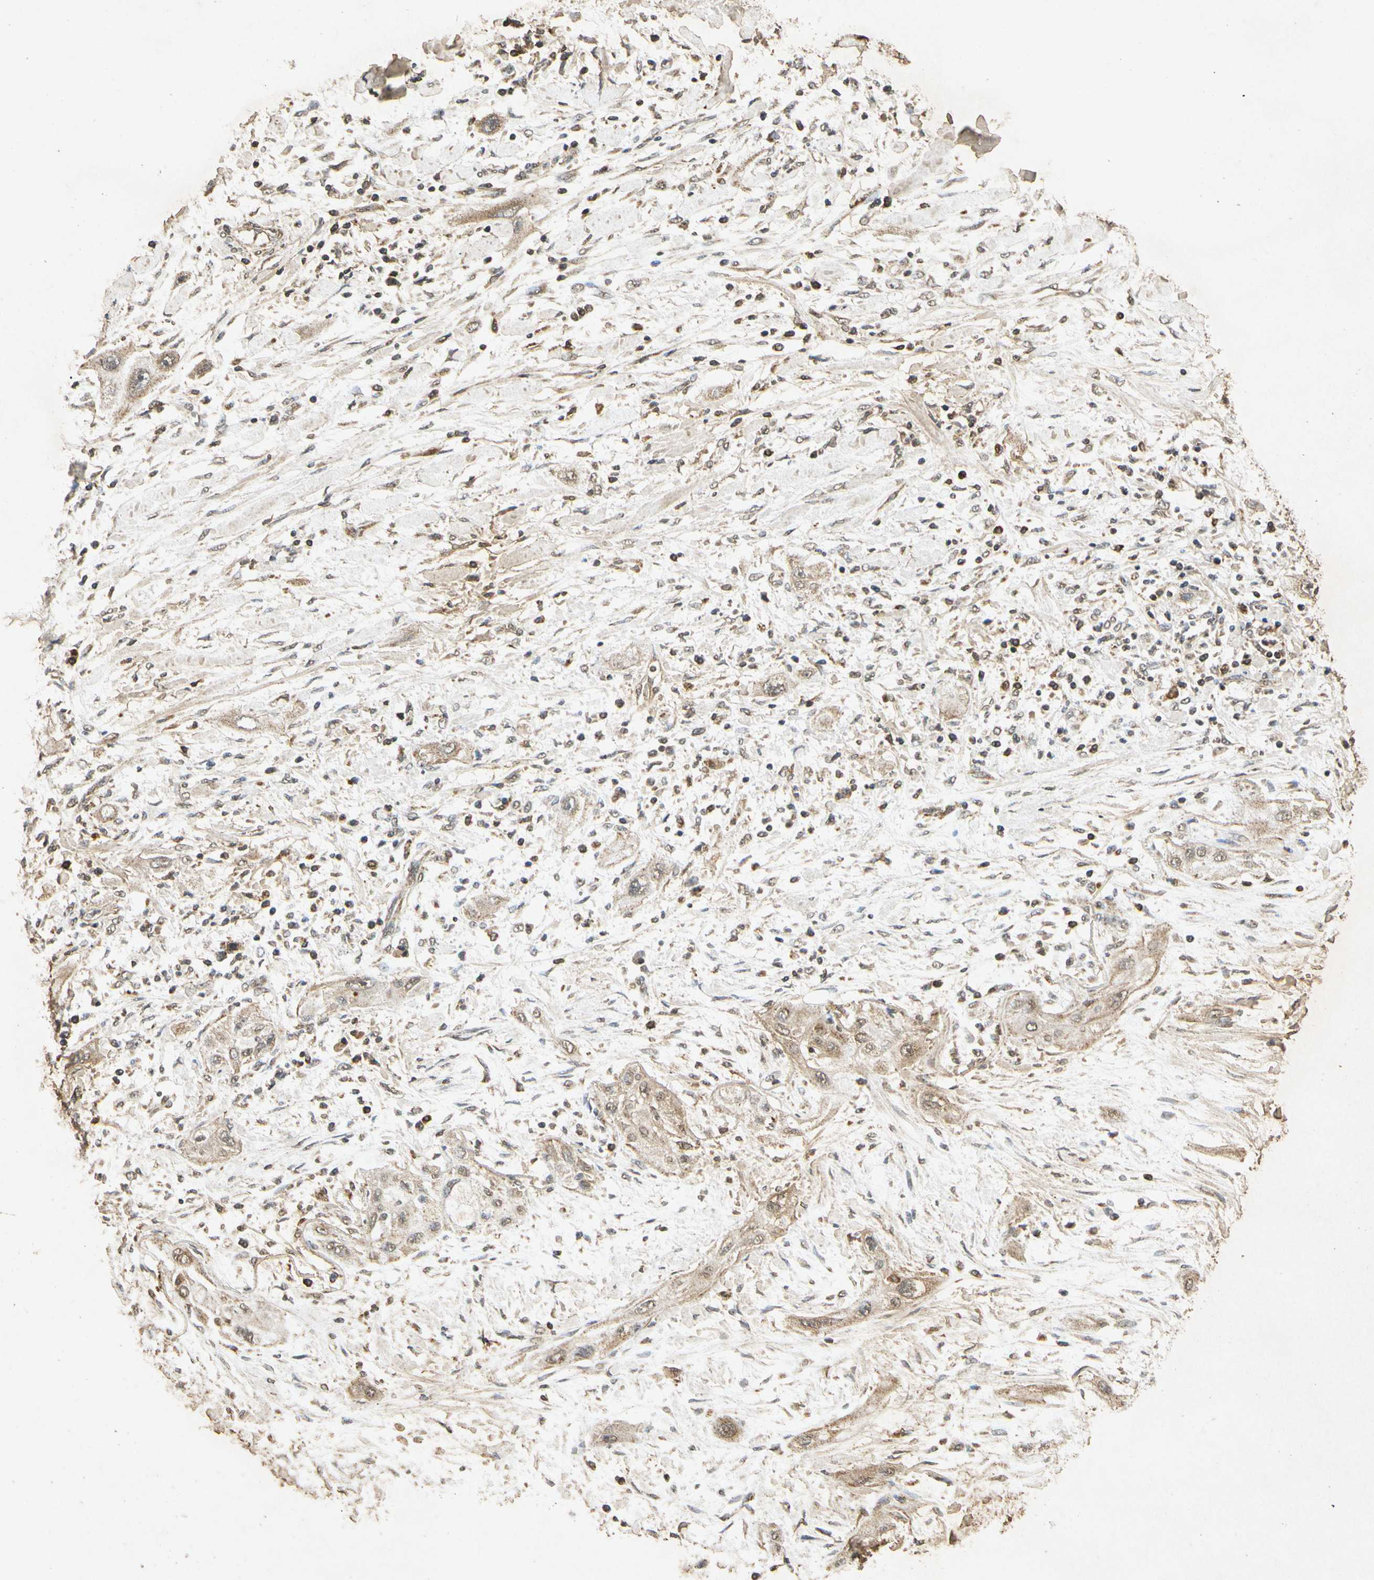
{"staining": {"intensity": "weak", "quantity": ">75%", "location": "cytoplasmic/membranous"}, "tissue": "lung cancer", "cell_type": "Tumor cells", "image_type": "cancer", "snomed": [{"axis": "morphology", "description": "Squamous cell carcinoma, NOS"}, {"axis": "topography", "description": "Lung"}], "caption": "Tumor cells demonstrate weak cytoplasmic/membranous staining in about >75% of cells in lung squamous cell carcinoma.", "gene": "PRDX3", "patient": {"sex": "female", "age": 47}}